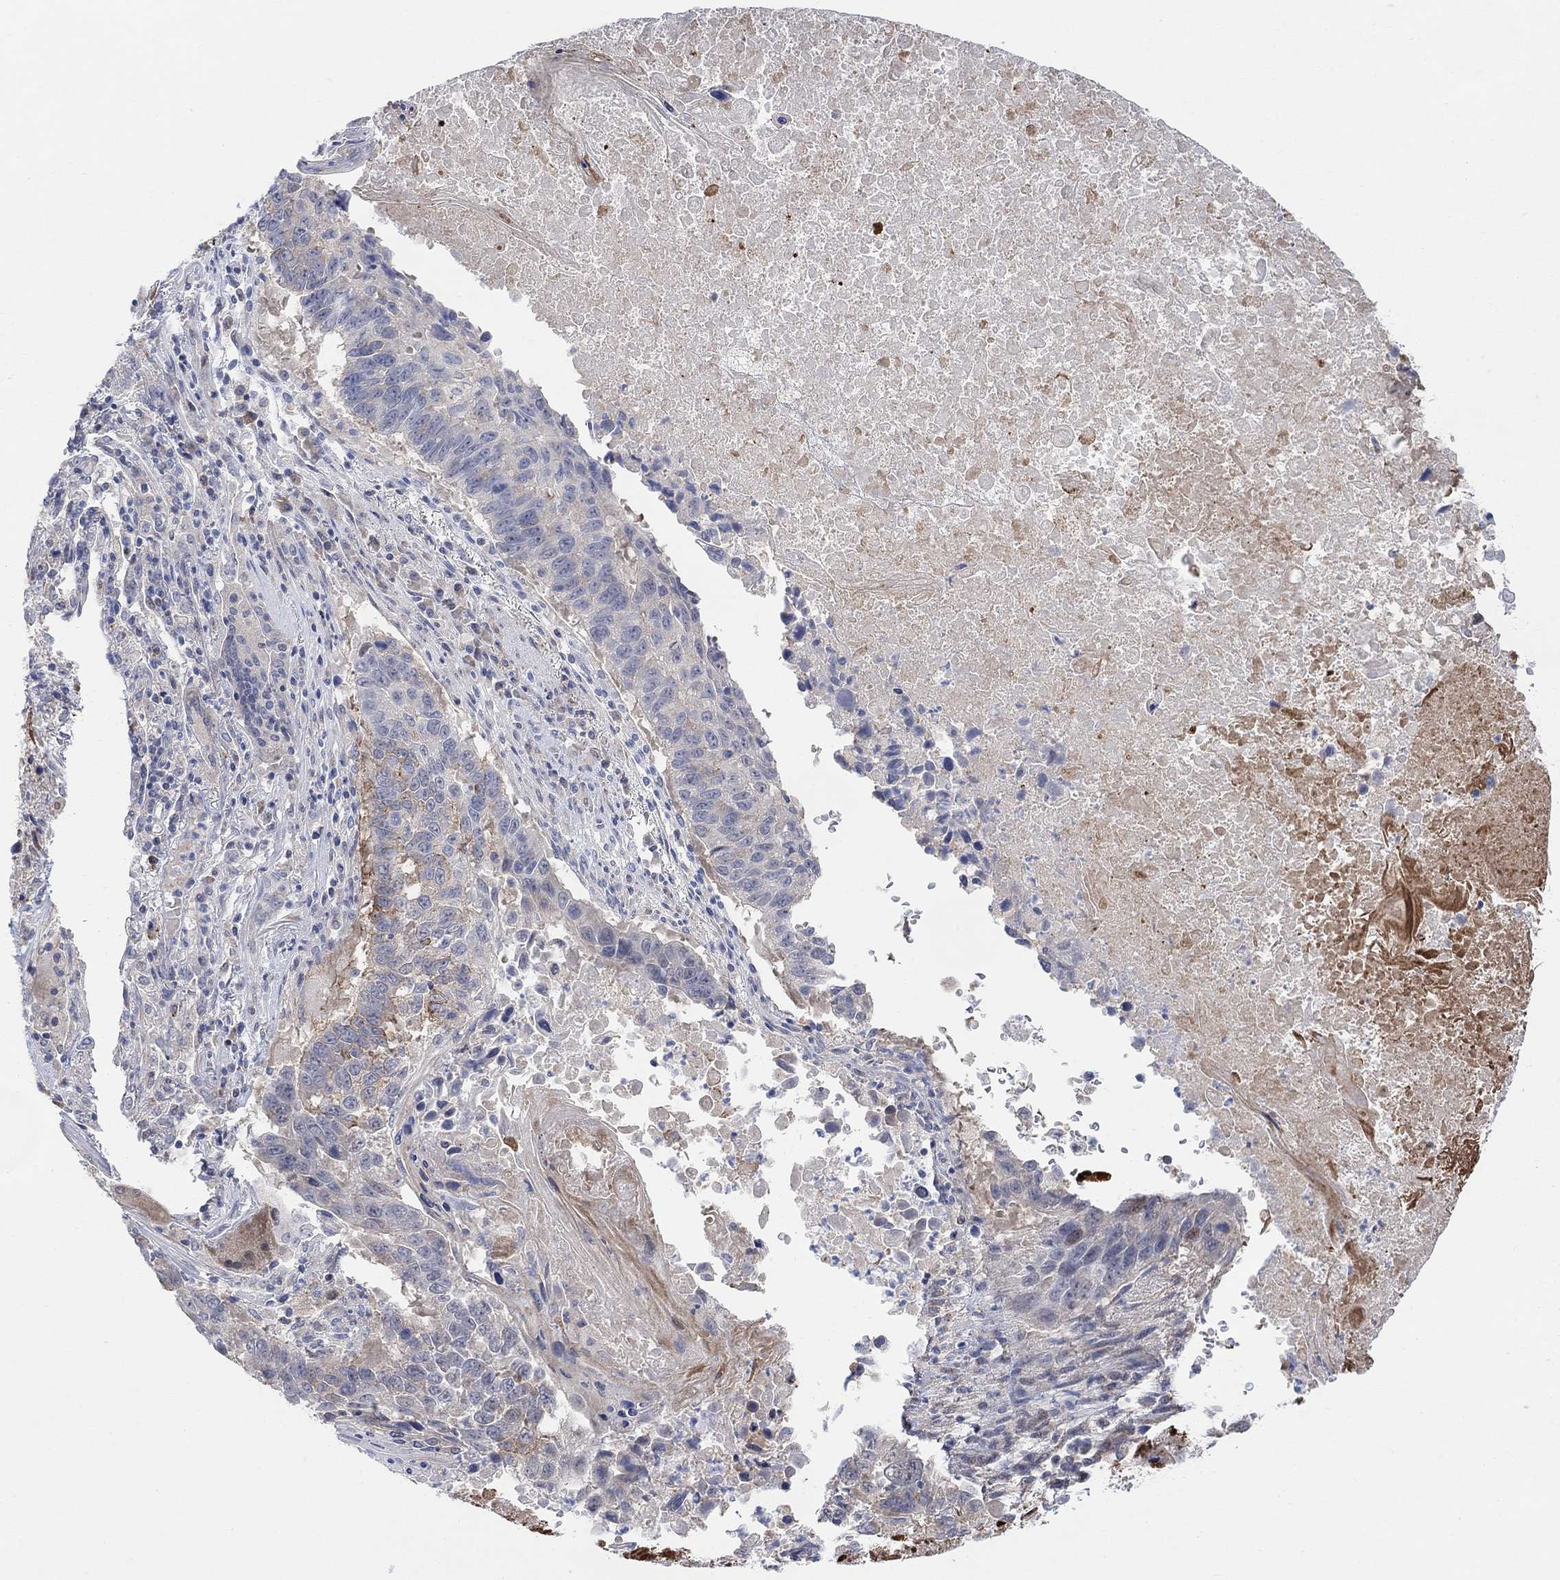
{"staining": {"intensity": "negative", "quantity": "none", "location": "none"}, "tissue": "lung cancer", "cell_type": "Tumor cells", "image_type": "cancer", "snomed": [{"axis": "morphology", "description": "Squamous cell carcinoma, NOS"}, {"axis": "topography", "description": "Lung"}], "caption": "This micrograph is of squamous cell carcinoma (lung) stained with immunohistochemistry (IHC) to label a protein in brown with the nuclei are counter-stained blue. There is no staining in tumor cells.", "gene": "CNTF", "patient": {"sex": "male", "age": 73}}